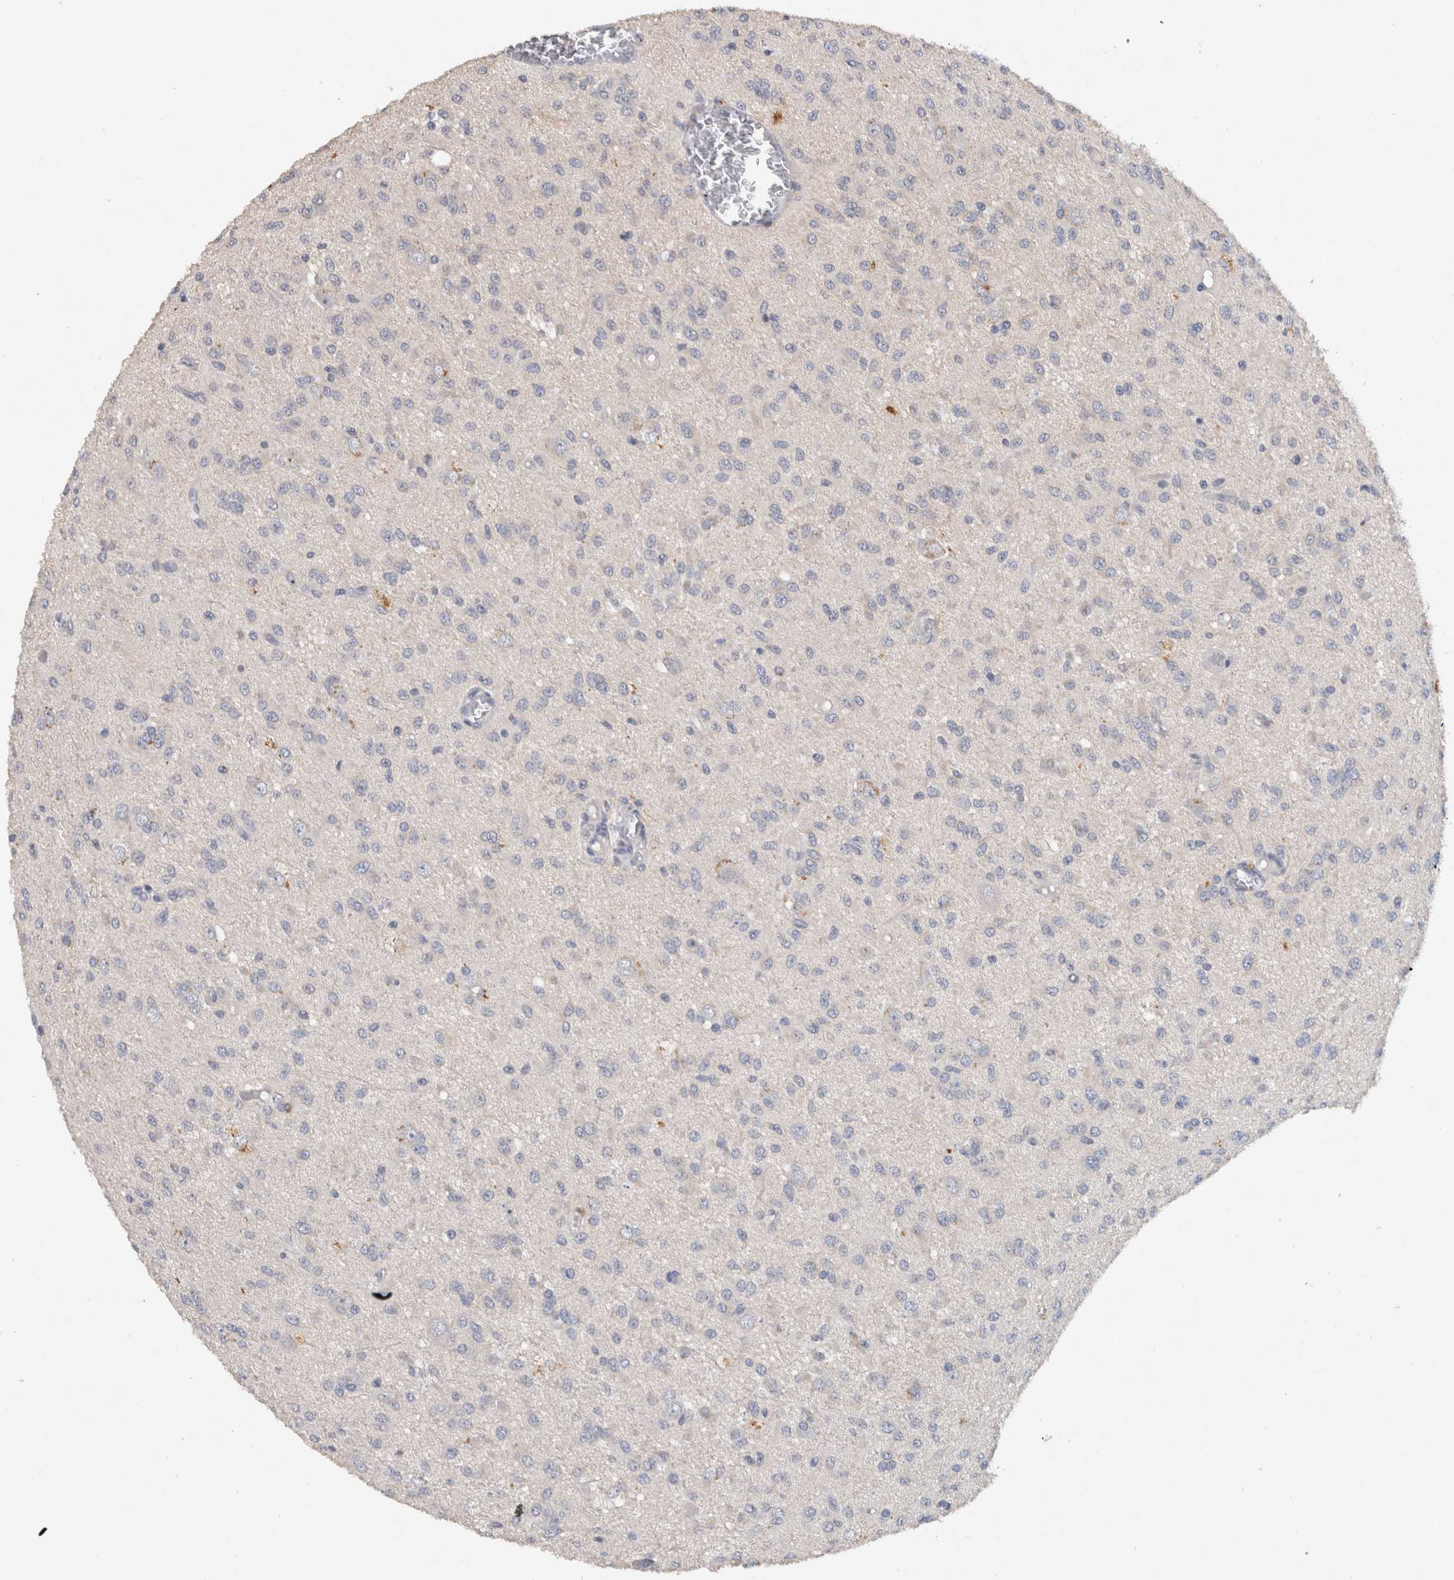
{"staining": {"intensity": "negative", "quantity": "none", "location": "none"}, "tissue": "glioma", "cell_type": "Tumor cells", "image_type": "cancer", "snomed": [{"axis": "morphology", "description": "Glioma, malignant, High grade"}, {"axis": "topography", "description": "Brain"}], "caption": "Immunohistochemistry (IHC) image of glioma stained for a protein (brown), which shows no expression in tumor cells.", "gene": "HEXD", "patient": {"sex": "female", "age": 59}}